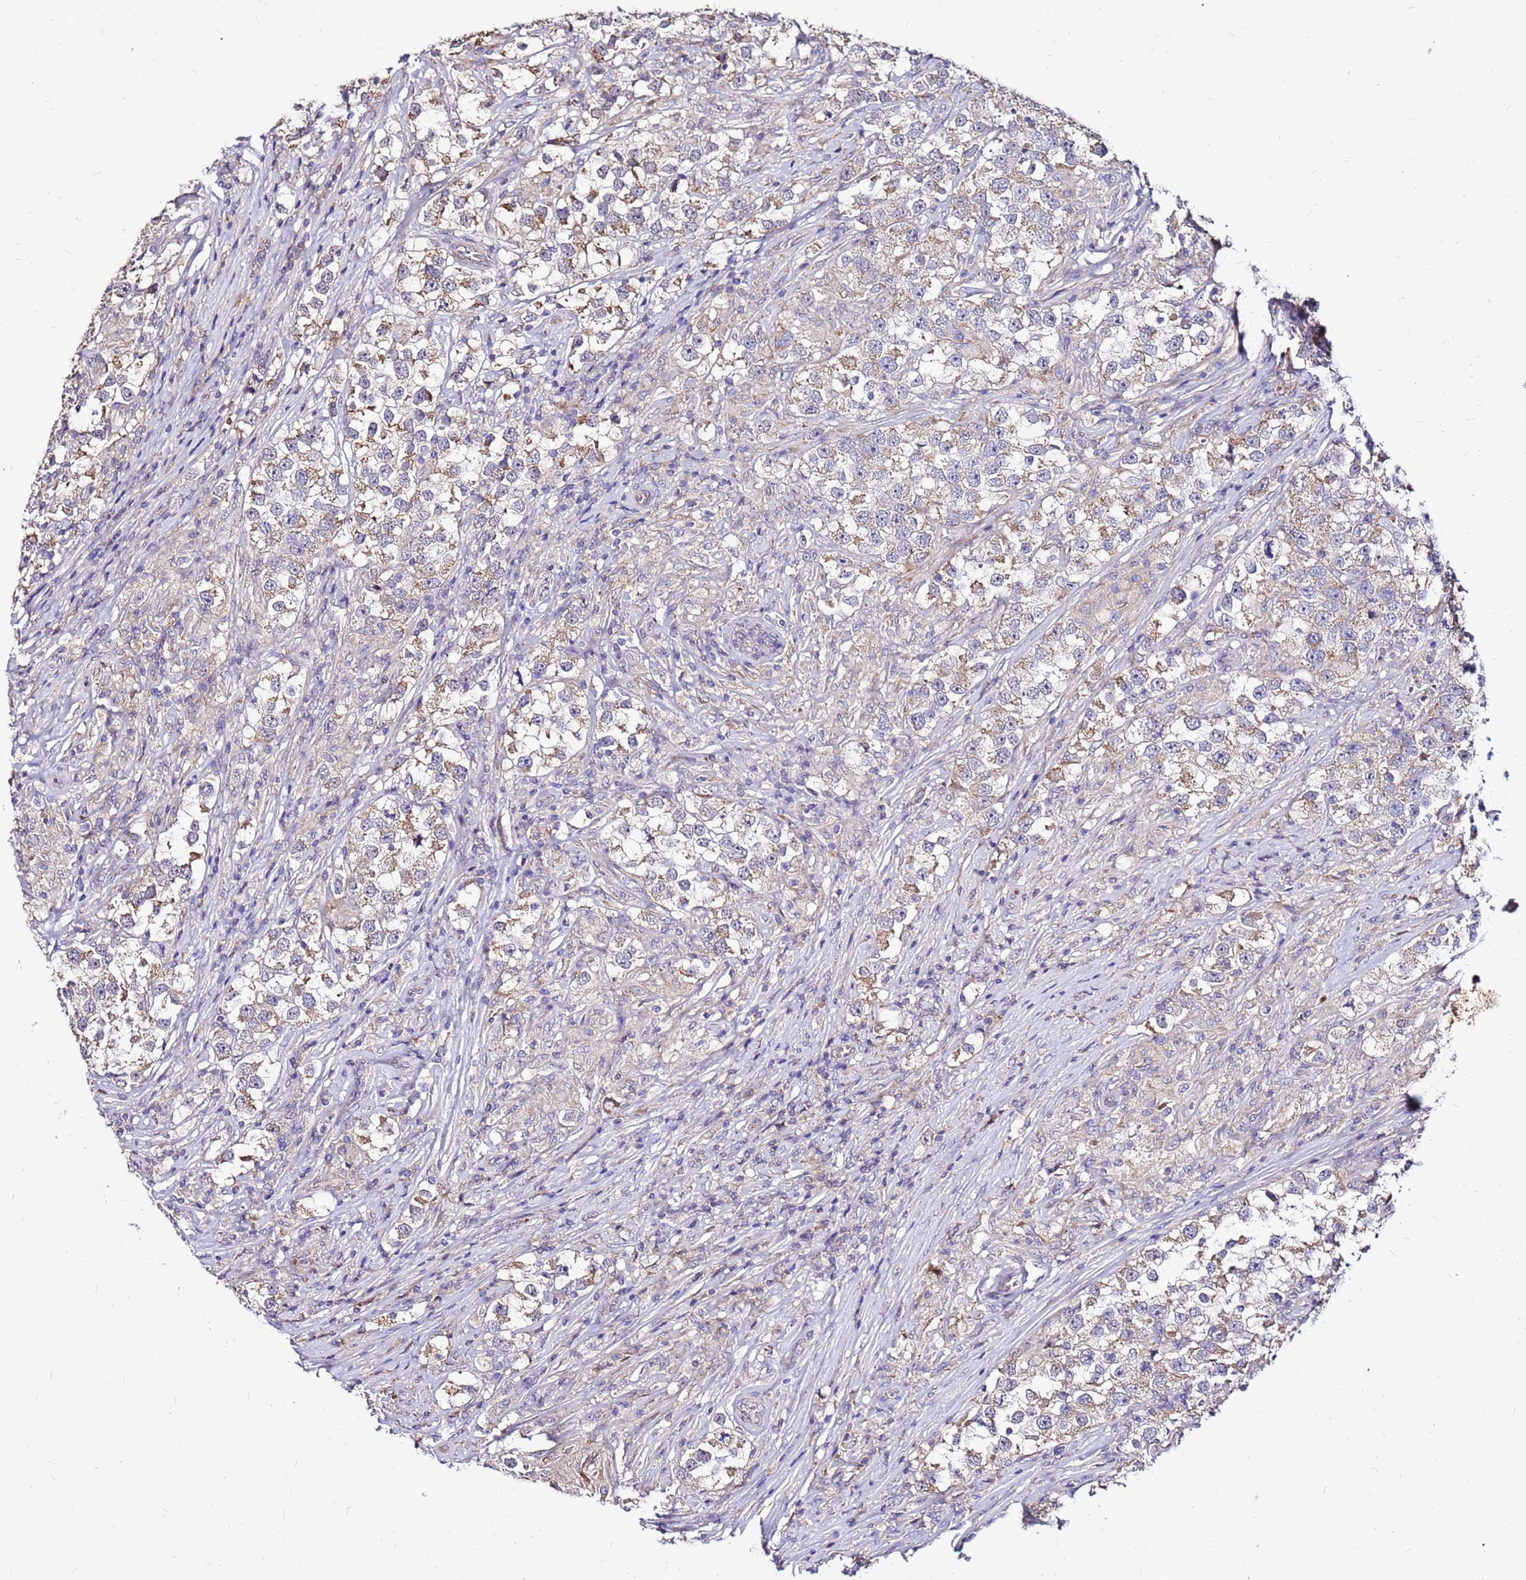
{"staining": {"intensity": "weak", "quantity": ">75%", "location": "cytoplasmic/membranous"}, "tissue": "testis cancer", "cell_type": "Tumor cells", "image_type": "cancer", "snomed": [{"axis": "morphology", "description": "Seminoma, NOS"}, {"axis": "topography", "description": "Testis"}], "caption": "Immunohistochemical staining of seminoma (testis) demonstrates low levels of weak cytoplasmic/membranous protein expression in about >75% of tumor cells. (brown staining indicates protein expression, while blue staining denotes nuclei).", "gene": "ARHGEF5", "patient": {"sex": "male", "age": 46}}